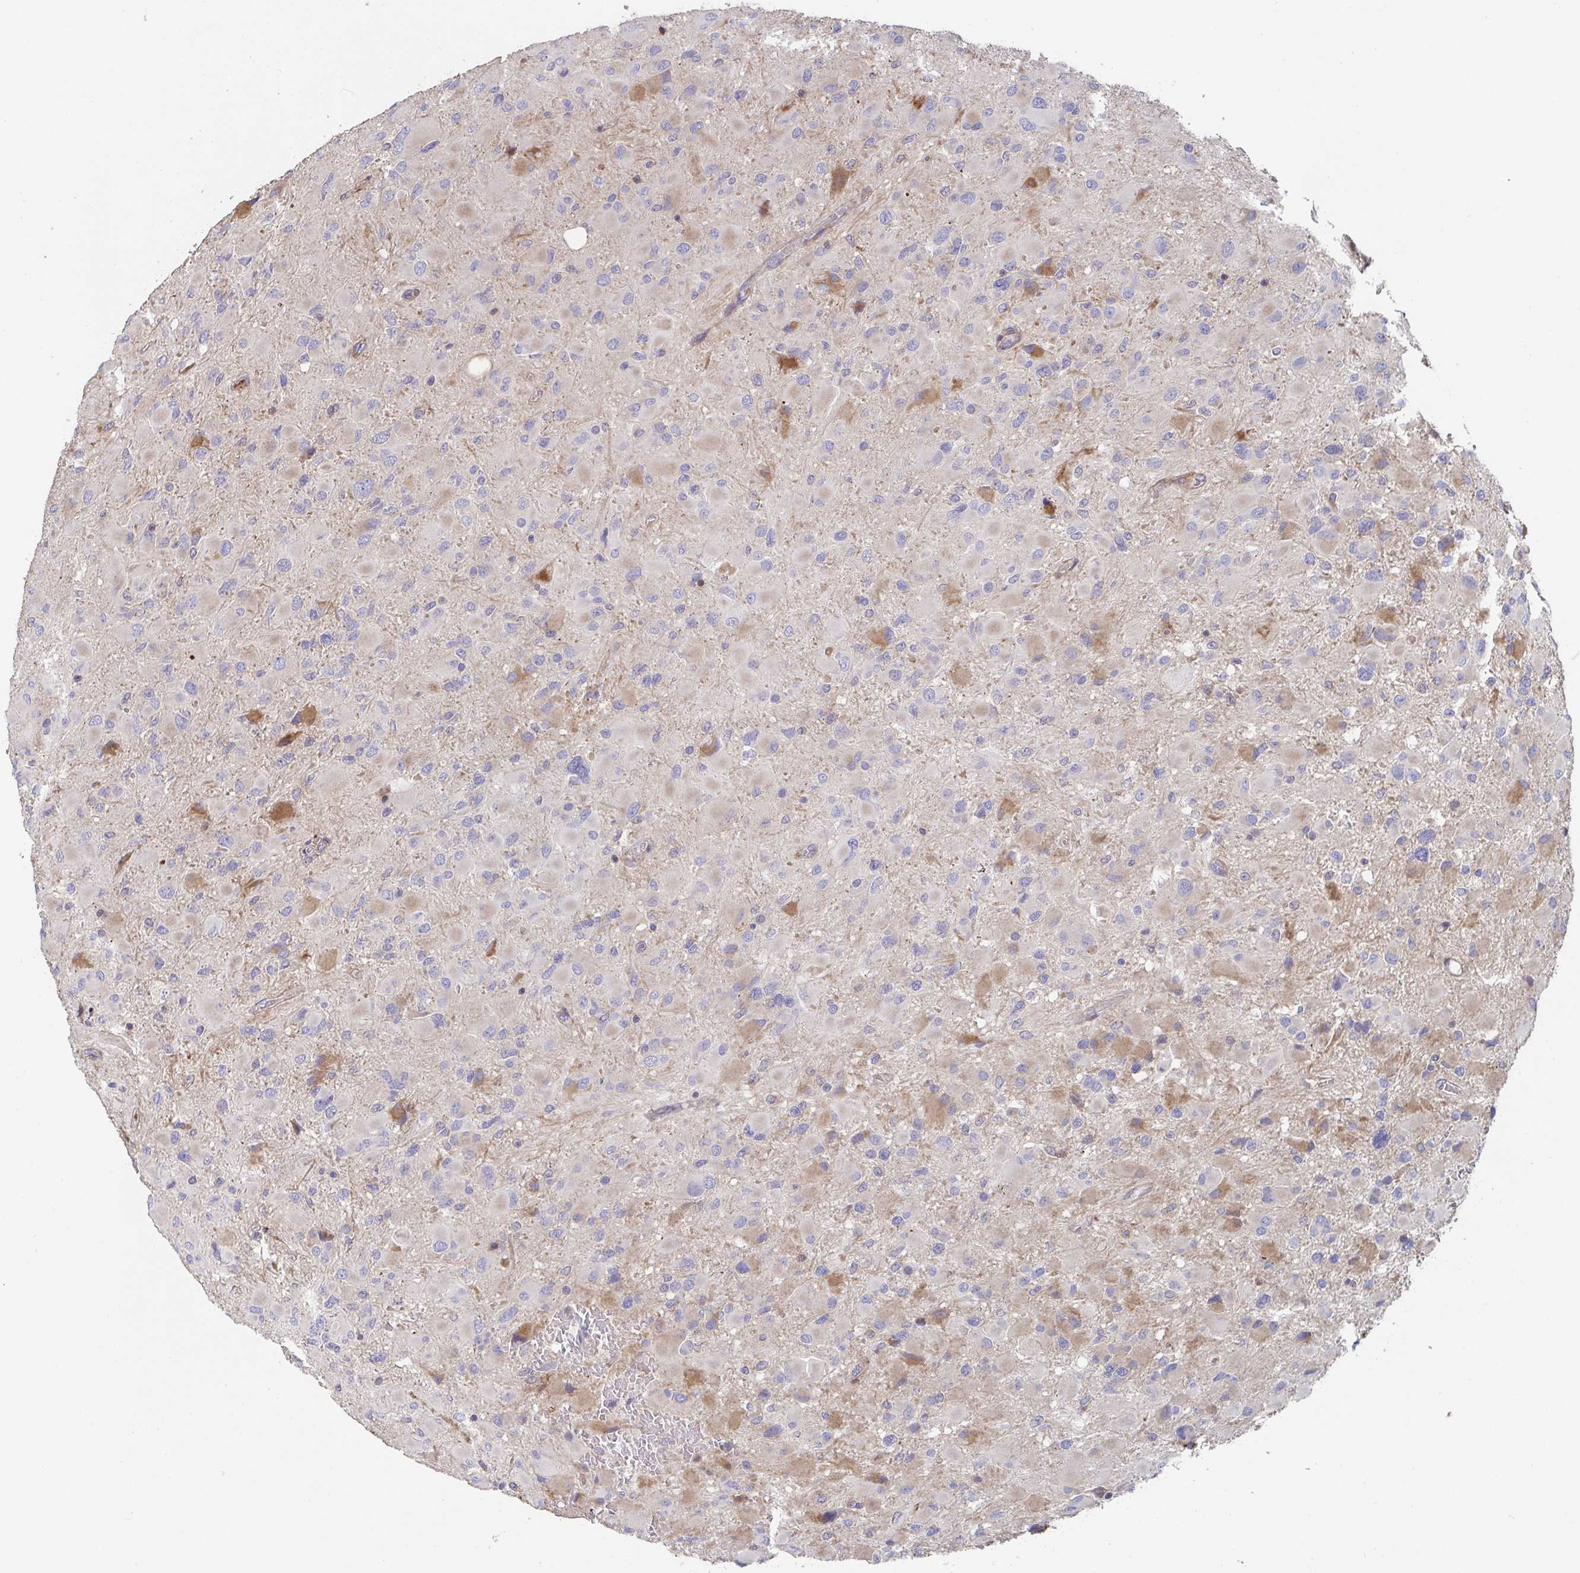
{"staining": {"intensity": "moderate", "quantity": "<25%", "location": "cytoplasmic/membranous"}, "tissue": "glioma", "cell_type": "Tumor cells", "image_type": "cancer", "snomed": [{"axis": "morphology", "description": "Glioma, malignant, High grade"}, {"axis": "topography", "description": "Cerebral cortex"}], "caption": "High-power microscopy captured an immunohistochemistry (IHC) histopathology image of malignant glioma (high-grade), revealing moderate cytoplasmic/membranous staining in about <25% of tumor cells.", "gene": "FZD2", "patient": {"sex": "female", "age": 36}}